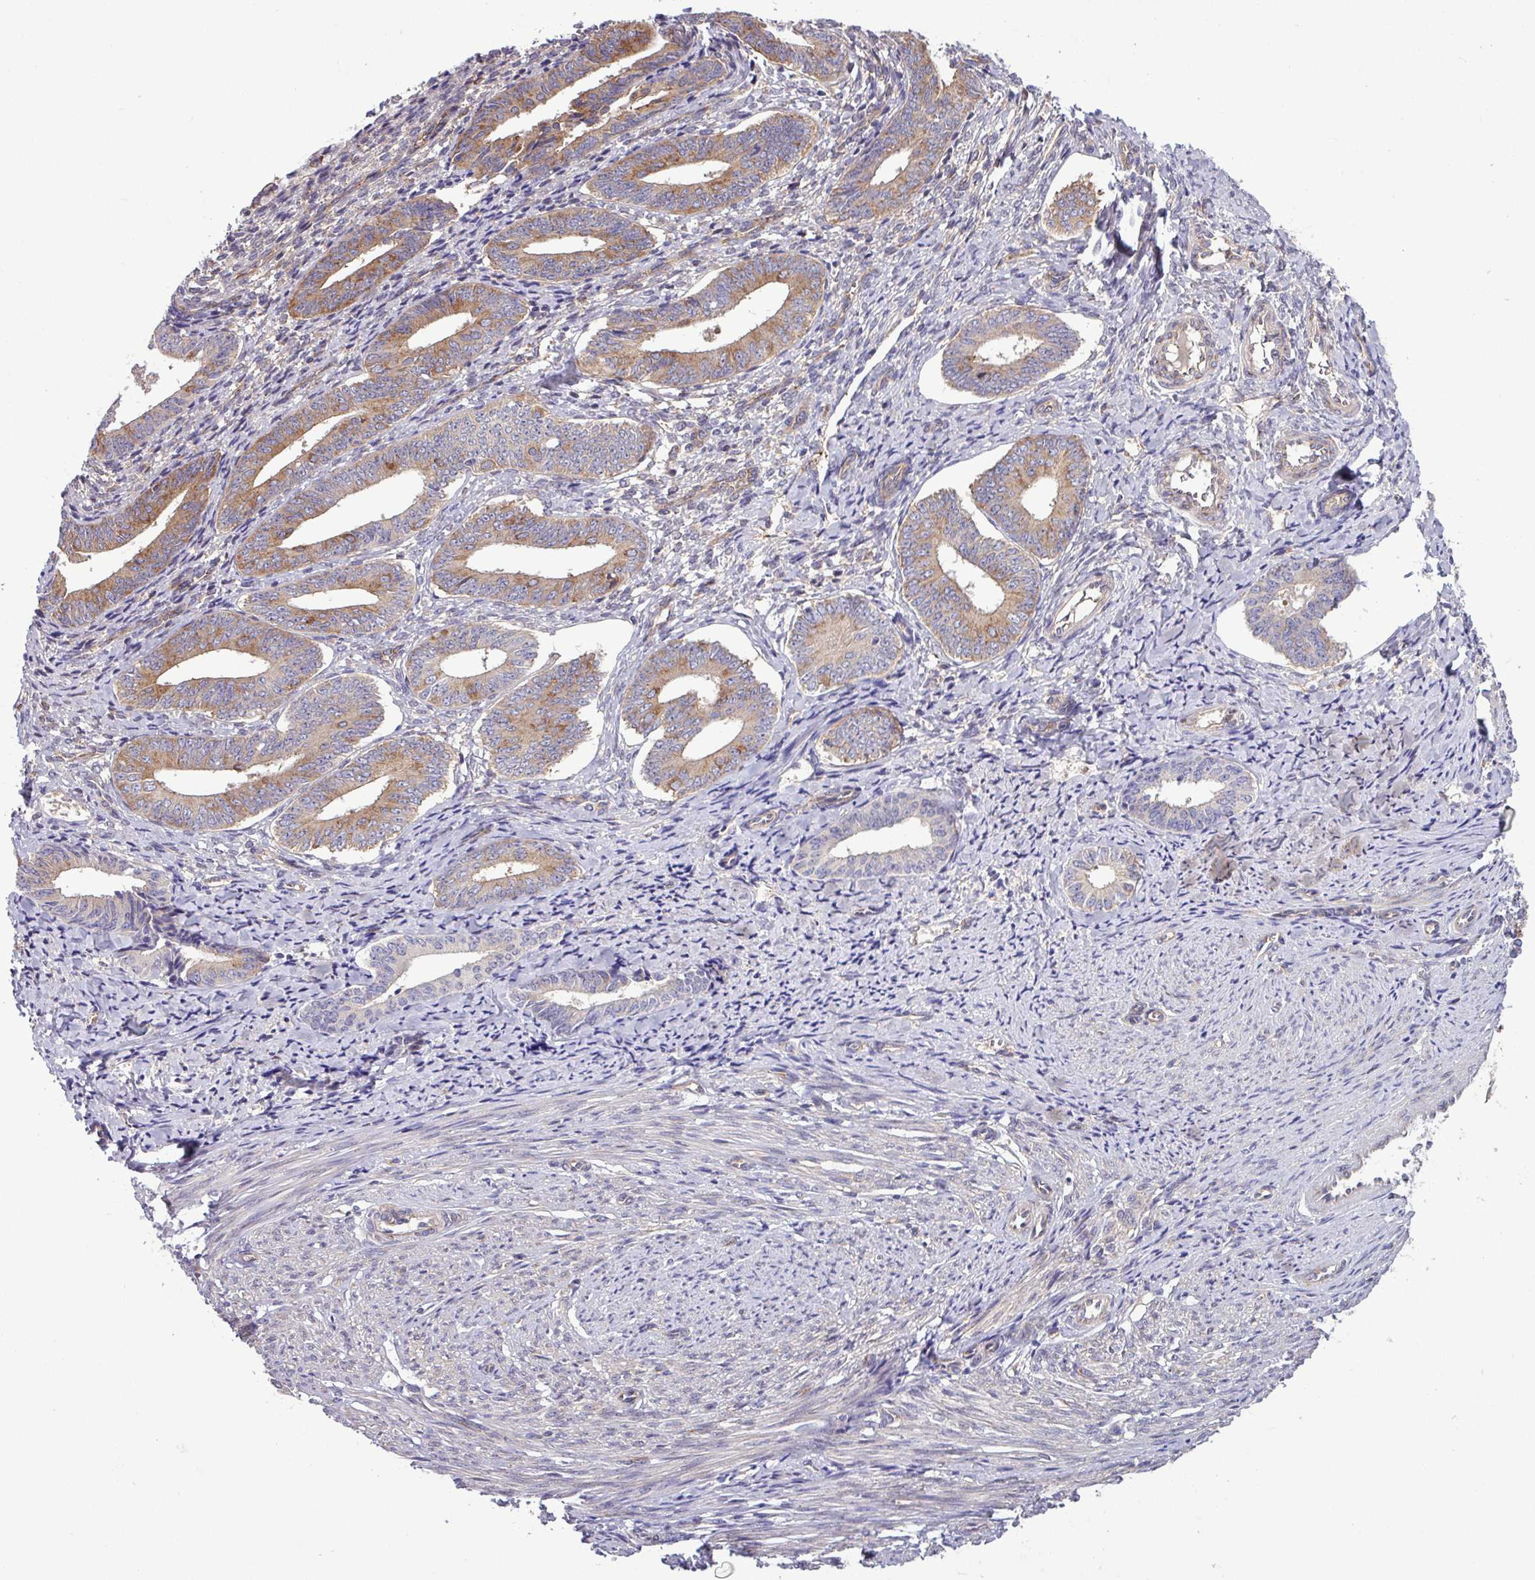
{"staining": {"intensity": "moderate", "quantity": "25%-75%", "location": "cytoplasmic/membranous"}, "tissue": "cervical cancer", "cell_type": "Tumor cells", "image_type": "cancer", "snomed": [{"axis": "morphology", "description": "Squamous cell carcinoma, NOS"}, {"axis": "topography", "description": "Cervix"}], "caption": "DAB (3,3'-diaminobenzidine) immunohistochemical staining of human cervical squamous cell carcinoma exhibits moderate cytoplasmic/membranous protein positivity in about 25%-75% of tumor cells. Nuclei are stained in blue.", "gene": "LSM12", "patient": {"sex": "female", "age": 59}}